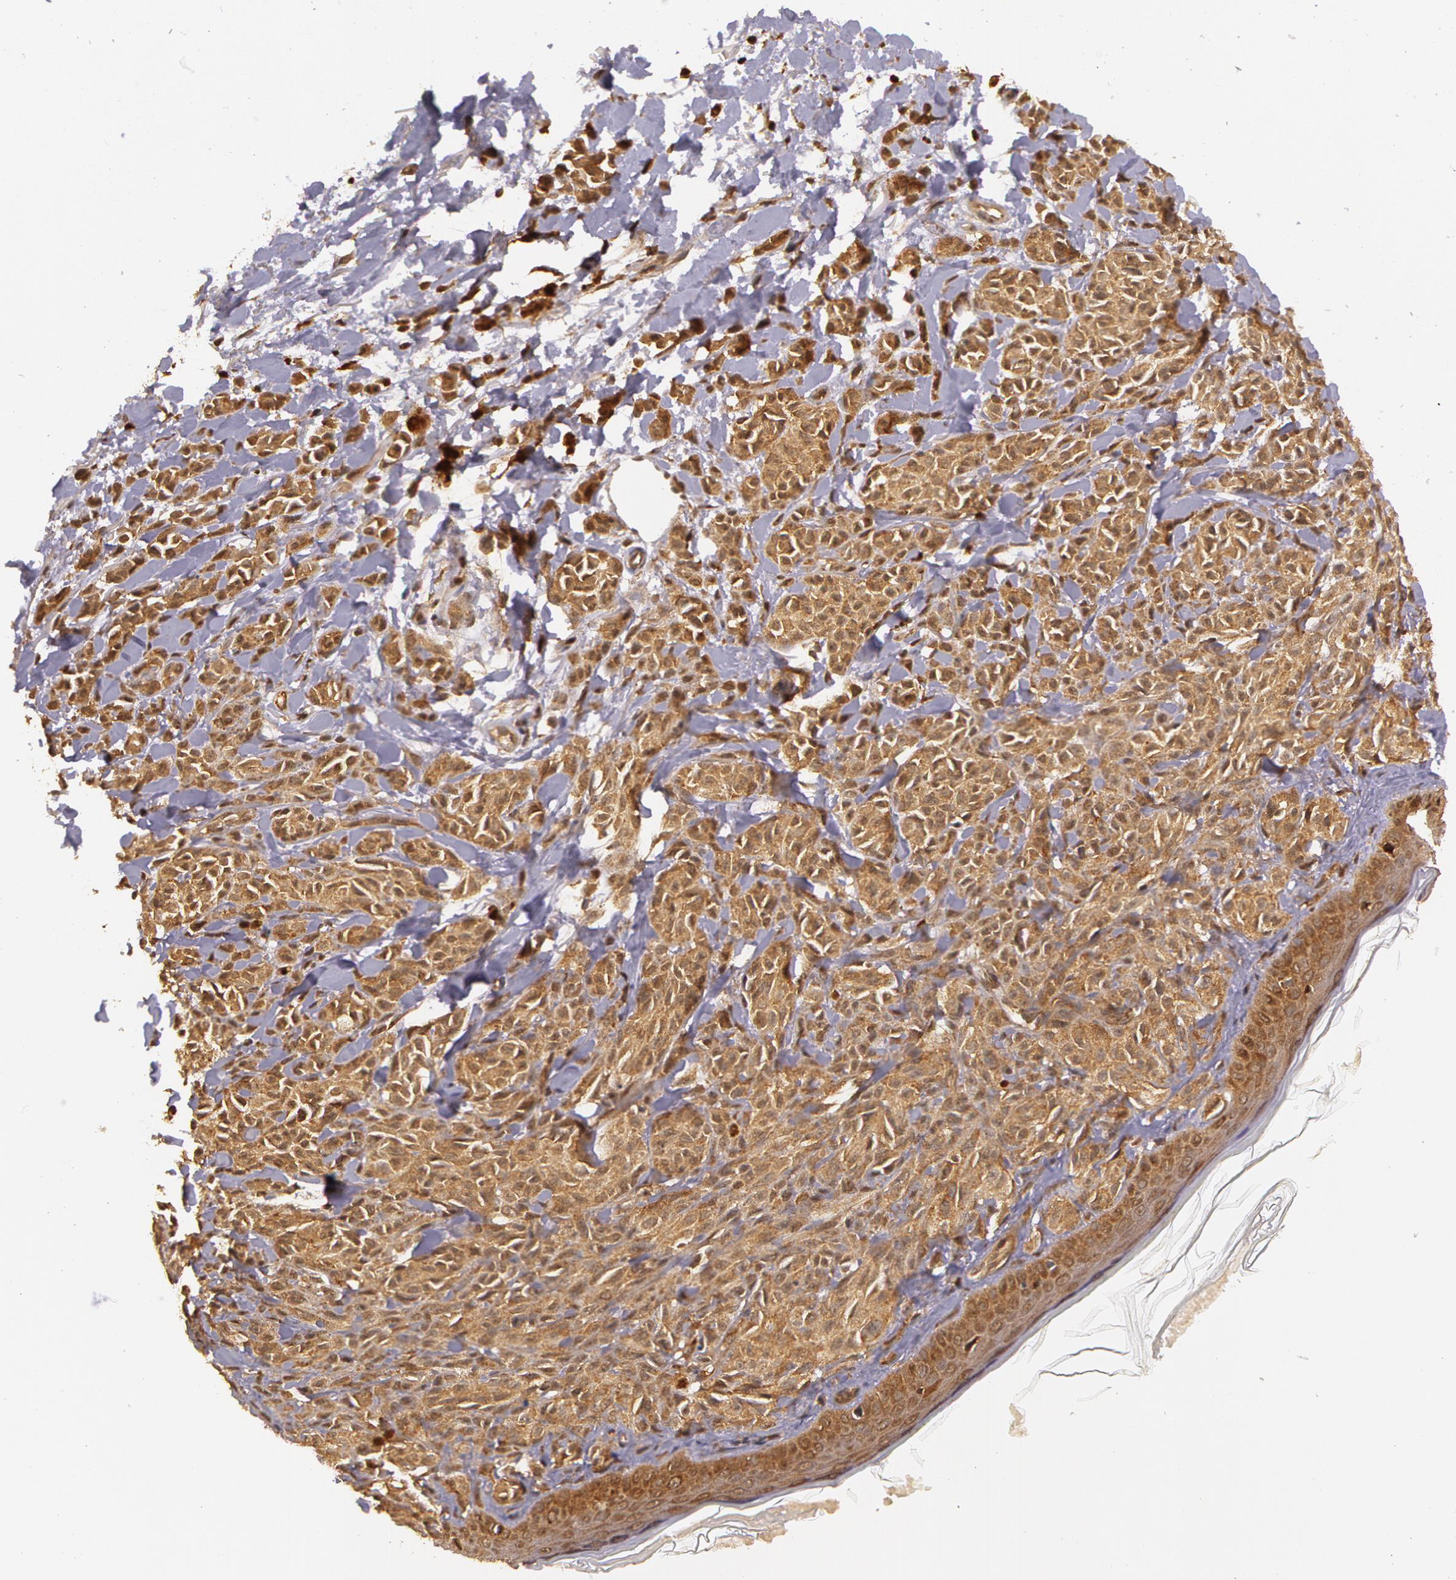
{"staining": {"intensity": "moderate", "quantity": ">75%", "location": "cytoplasmic/membranous"}, "tissue": "melanoma", "cell_type": "Tumor cells", "image_type": "cancer", "snomed": [{"axis": "morphology", "description": "Malignant melanoma, NOS"}, {"axis": "topography", "description": "Skin"}], "caption": "DAB immunohistochemical staining of human malignant melanoma reveals moderate cytoplasmic/membranous protein expression in approximately >75% of tumor cells.", "gene": "ASCC2", "patient": {"sex": "female", "age": 73}}